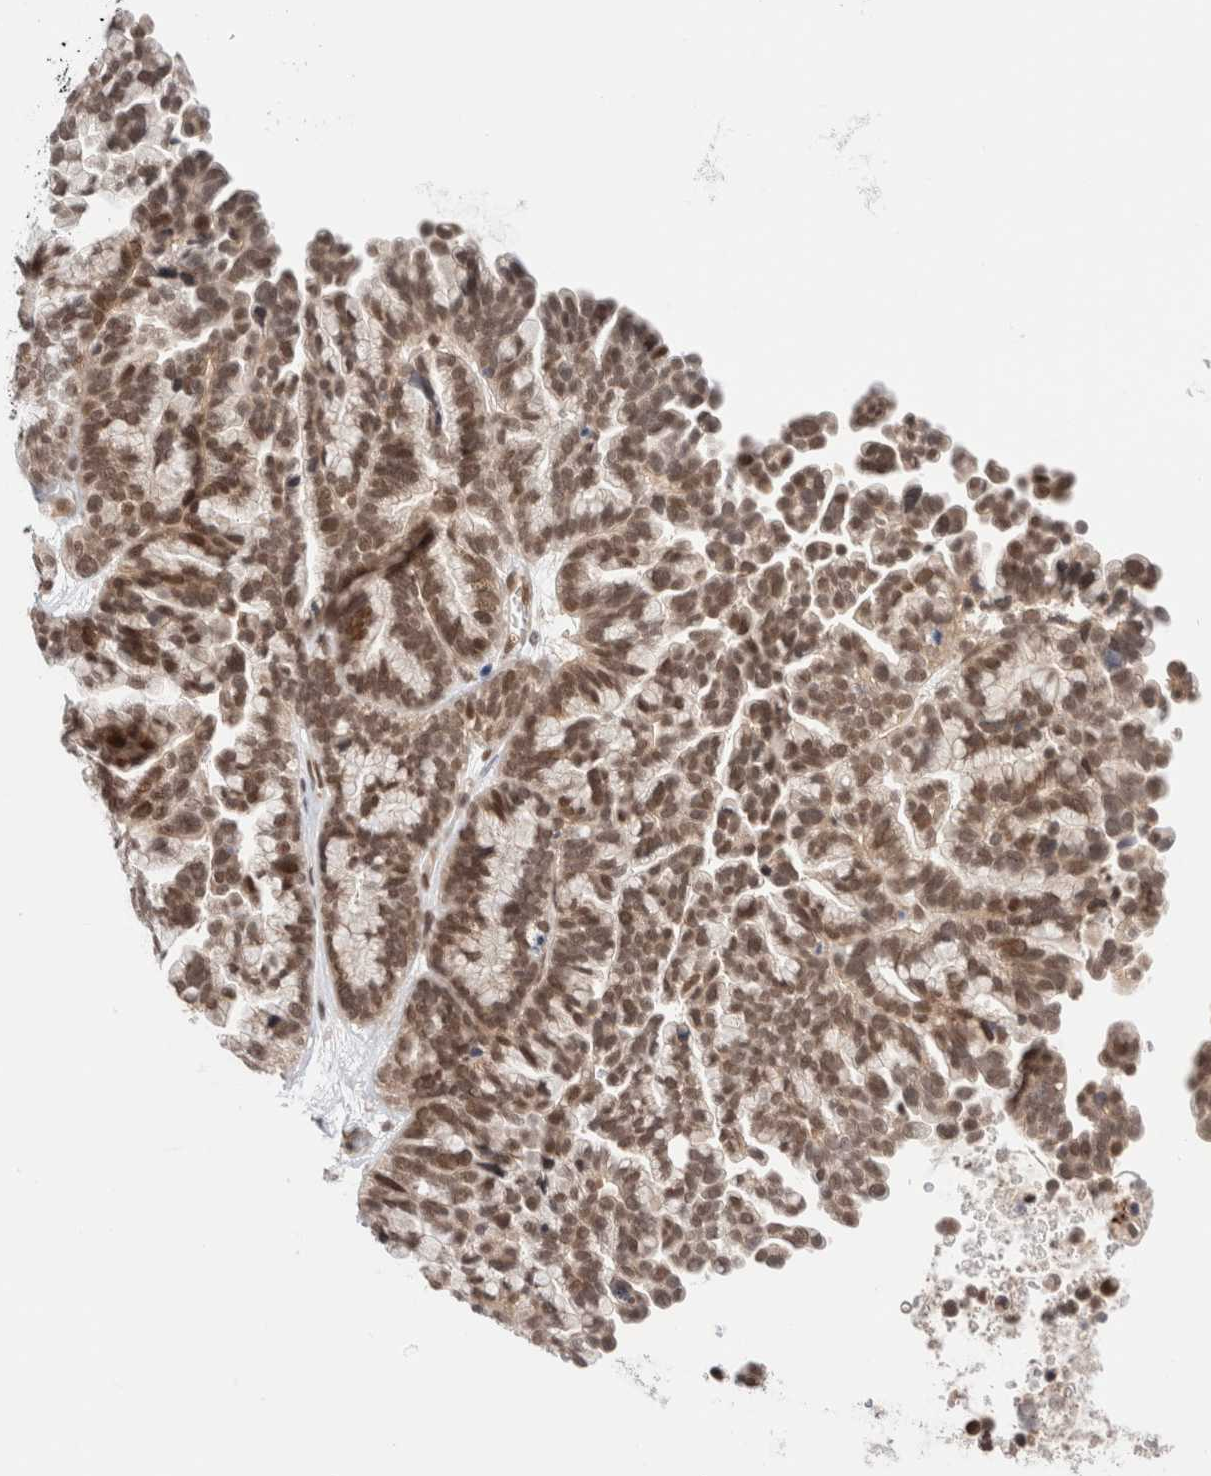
{"staining": {"intensity": "moderate", "quantity": ">75%", "location": "nuclear"}, "tissue": "ovarian cancer", "cell_type": "Tumor cells", "image_type": "cancer", "snomed": [{"axis": "morphology", "description": "Cystadenocarcinoma, serous, NOS"}, {"axis": "topography", "description": "Ovary"}], "caption": "Ovarian serous cystadenocarcinoma tissue reveals moderate nuclear expression in about >75% of tumor cells, visualized by immunohistochemistry.", "gene": "GATAD2A", "patient": {"sex": "female", "age": 56}}